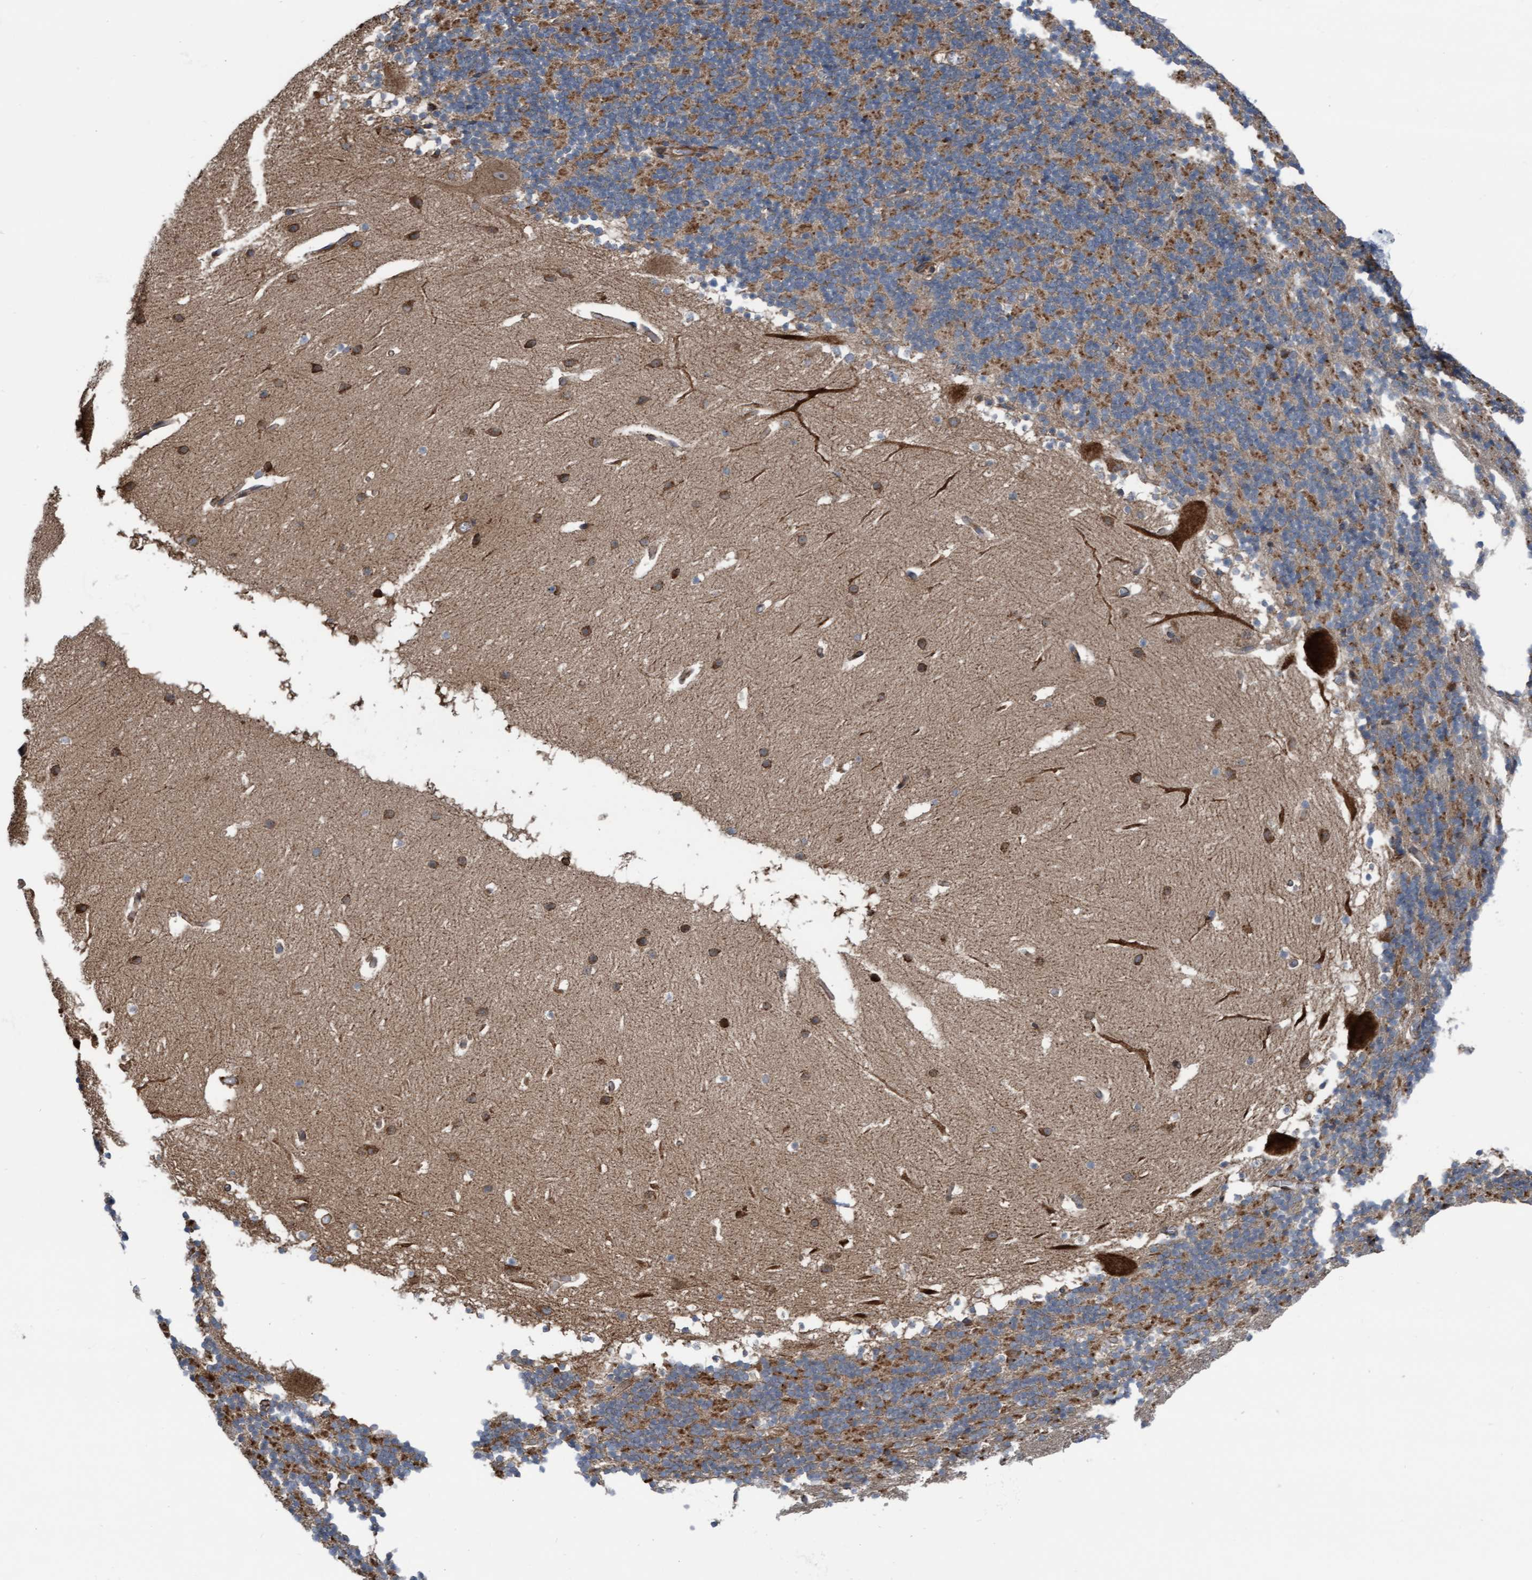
{"staining": {"intensity": "moderate", "quantity": ">75%", "location": "cytoplasmic/membranous"}, "tissue": "cerebellum", "cell_type": "Cells in granular layer", "image_type": "normal", "snomed": [{"axis": "morphology", "description": "Normal tissue, NOS"}, {"axis": "topography", "description": "Cerebellum"}], "caption": "This histopathology image reveals IHC staining of normal cerebellum, with medium moderate cytoplasmic/membranous positivity in about >75% of cells in granular layer.", "gene": "RAP1GAP2", "patient": {"sex": "male", "age": 45}}